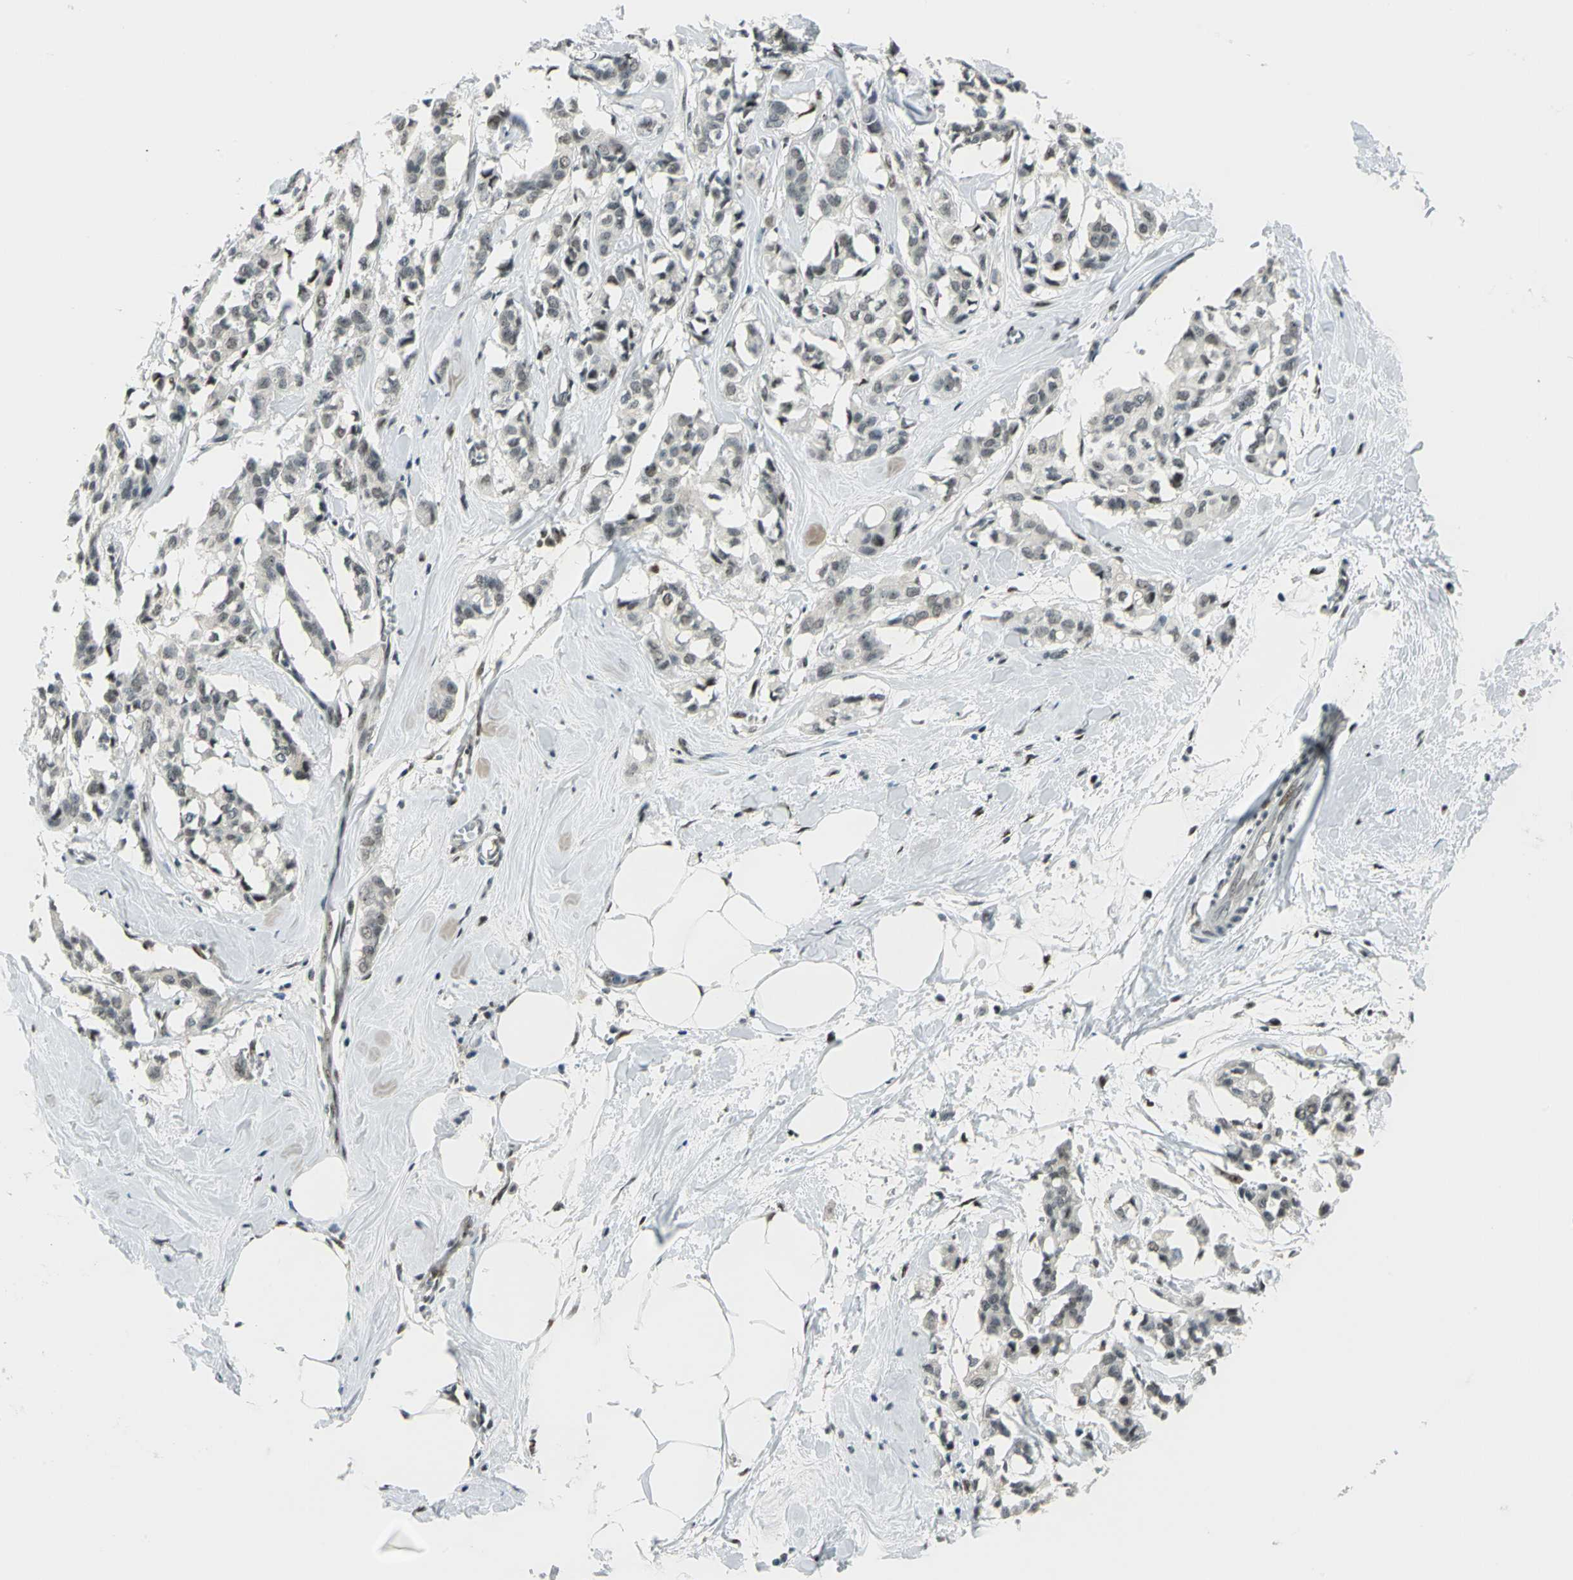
{"staining": {"intensity": "weak", "quantity": "25%-75%", "location": "nuclear"}, "tissue": "breast cancer", "cell_type": "Tumor cells", "image_type": "cancer", "snomed": [{"axis": "morphology", "description": "Duct carcinoma"}, {"axis": "topography", "description": "Breast"}], "caption": "A histopathology image of human infiltrating ductal carcinoma (breast) stained for a protein shows weak nuclear brown staining in tumor cells. The staining is performed using DAB (3,3'-diaminobenzidine) brown chromogen to label protein expression. The nuclei are counter-stained blue using hematoxylin.", "gene": "KAT6B", "patient": {"sex": "female", "age": 84}}